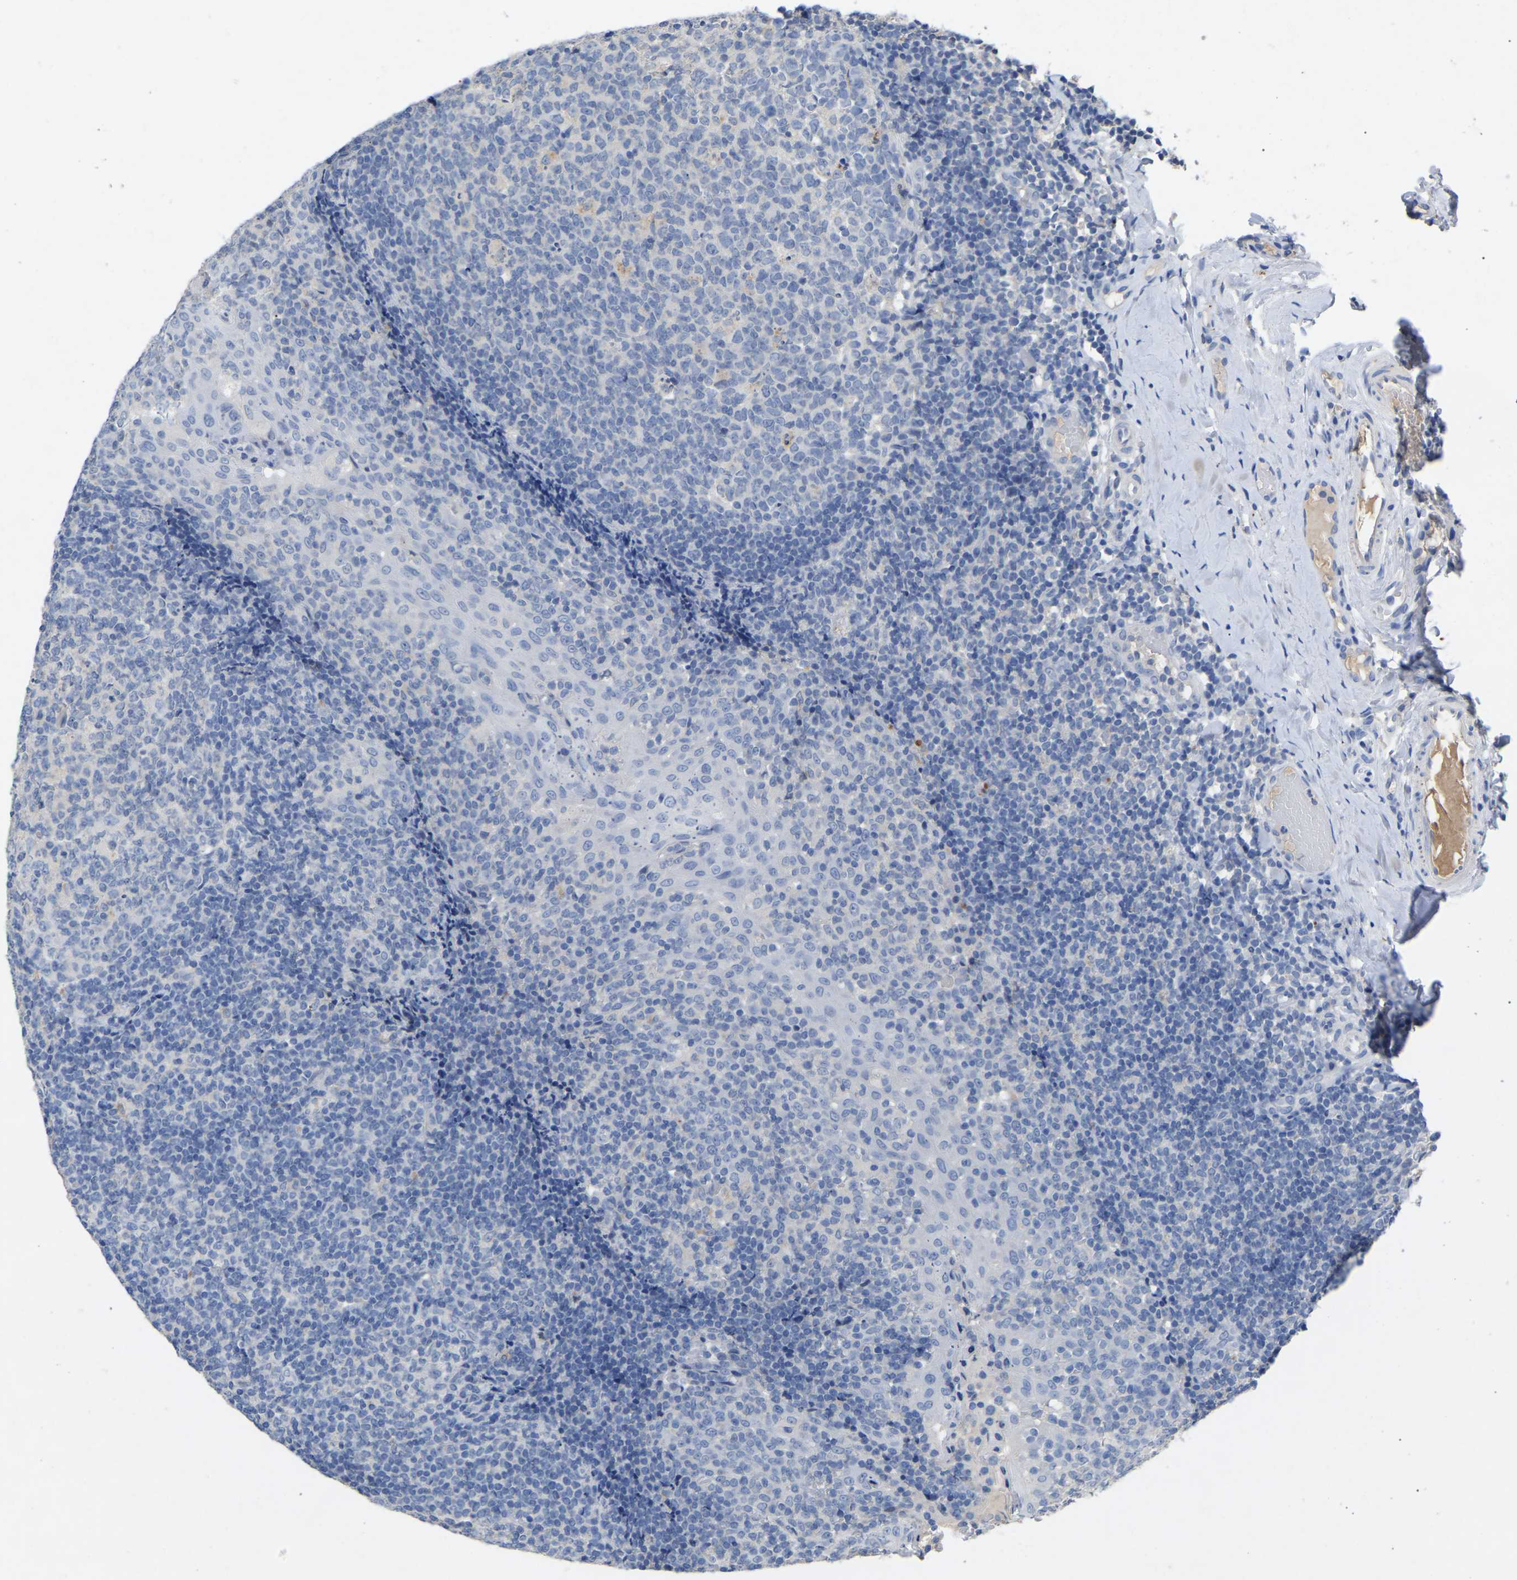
{"staining": {"intensity": "negative", "quantity": "none", "location": "none"}, "tissue": "tonsil", "cell_type": "Germinal center cells", "image_type": "normal", "snomed": [{"axis": "morphology", "description": "Normal tissue, NOS"}, {"axis": "topography", "description": "Tonsil"}], "caption": "Immunohistochemical staining of normal tonsil demonstrates no significant expression in germinal center cells.", "gene": "SMPD2", "patient": {"sex": "female", "age": 19}}